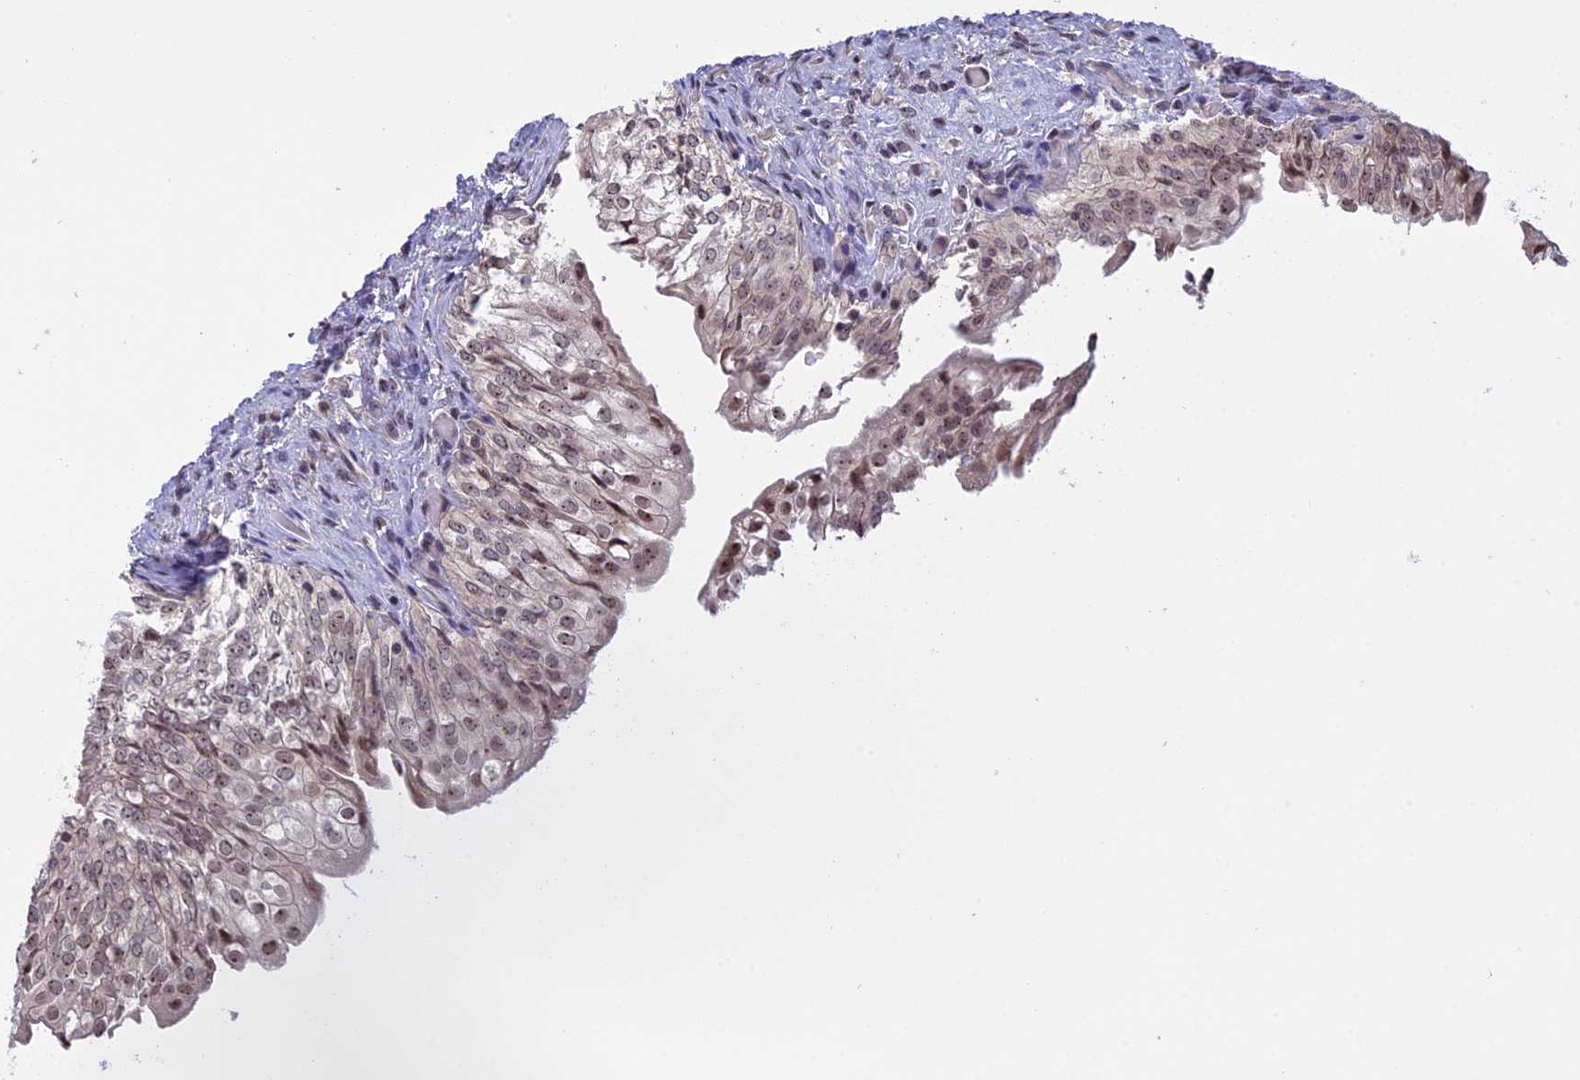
{"staining": {"intensity": "weak", "quantity": "25%-75%", "location": "nuclear"}, "tissue": "urinary bladder", "cell_type": "Urothelial cells", "image_type": "normal", "snomed": [{"axis": "morphology", "description": "Normal tissue, NOS"}, {"axis": "topography", "description": "Urinary bladder"}], "caption": "Weak nuclear expression for a protein is identified in approximately 25%-75% of urothelial cells of unremarkable urinary bladder using immunohistochemistry (IHC).", "gene": "MGA", "patient": {"sex": "male", "age": 55}}